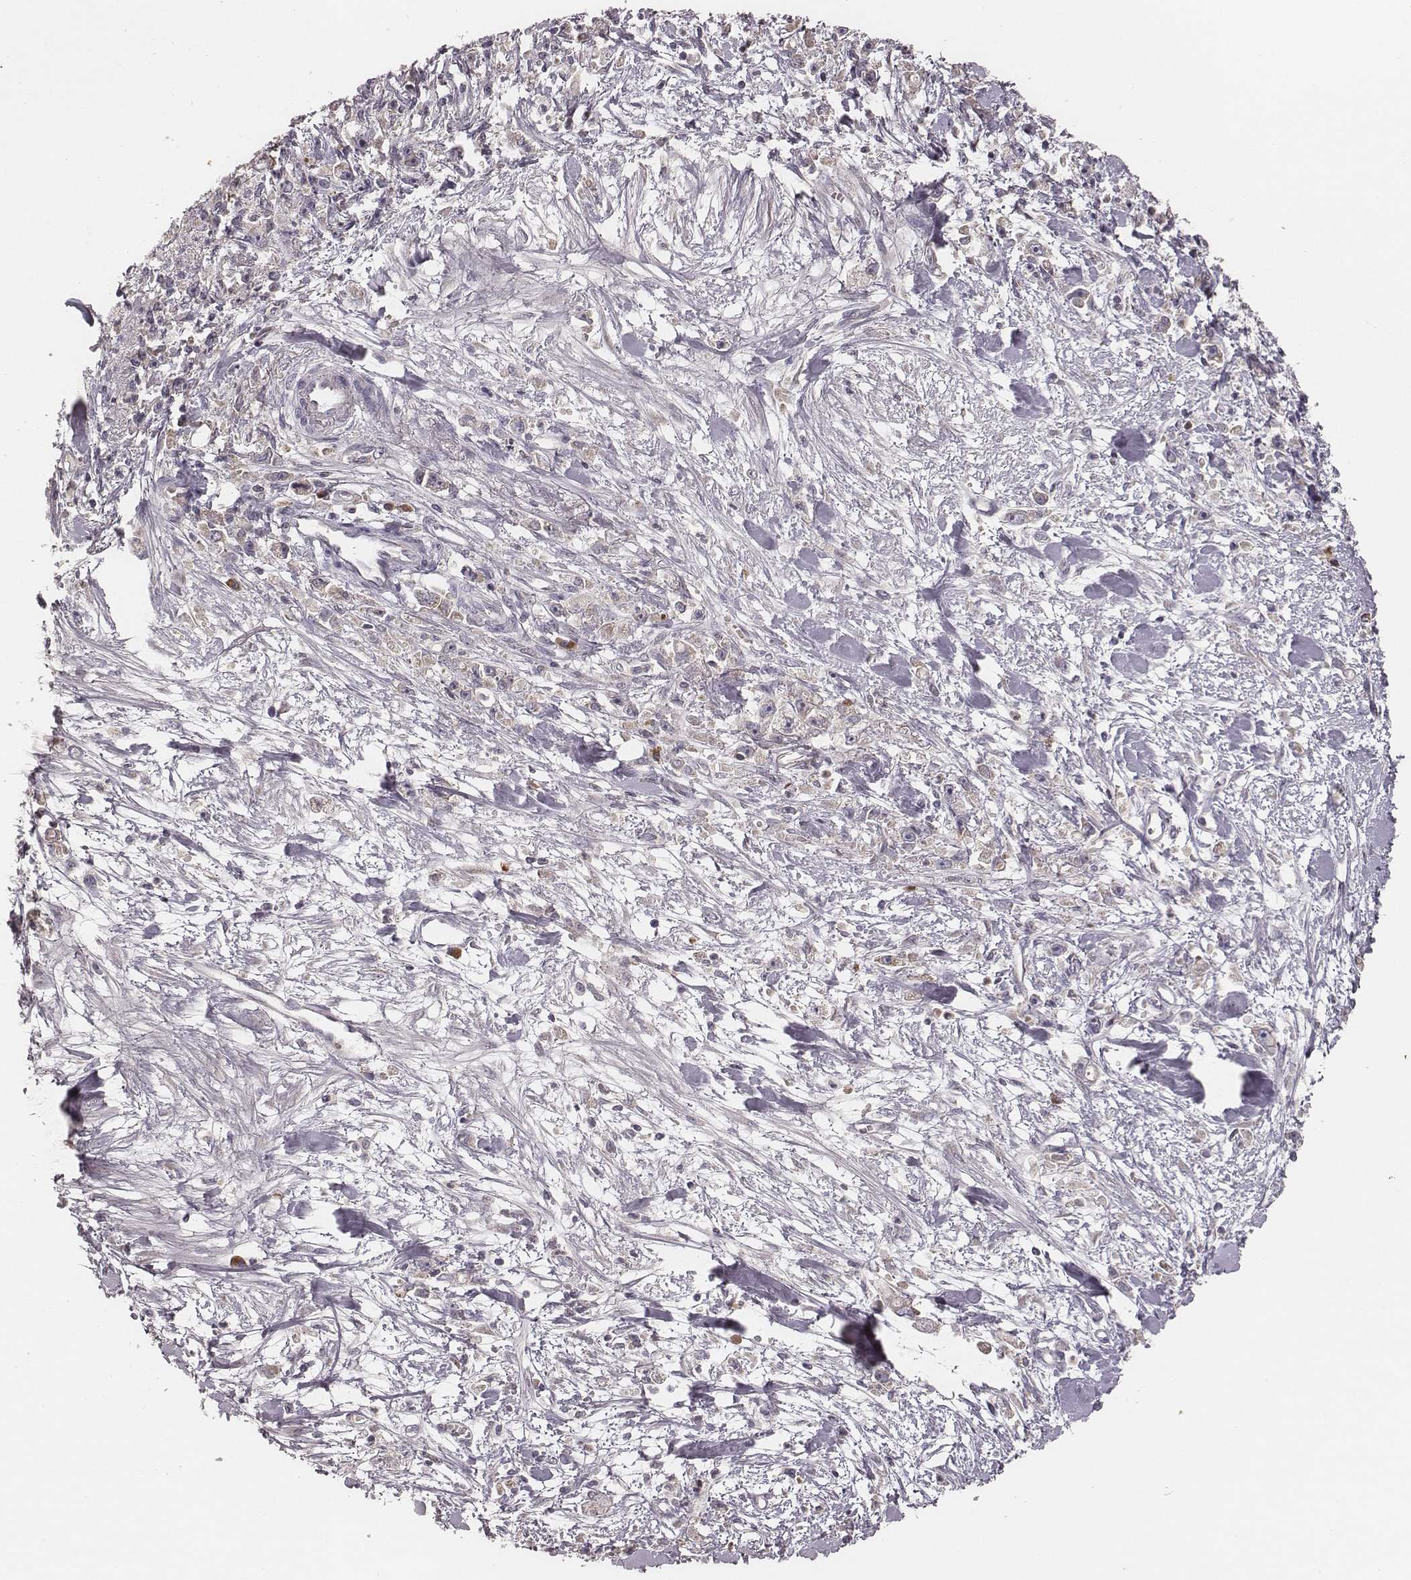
{"staining": {"intensity": "weak", "quantity": "25%-75%", "location": "cytoplasmic/membranous"}, "tissue": "stomach cancer", "cell_type": "Tumor cells", "image_type": "cancer", "snomed": [{"axis": "morphology", "description": "Adenocarcinoma, NOS"}, {"axis": "topography", "description": "Stomach"}], "caption": "Human stomach cancer (adenocarcinoma) stained with a protein marker shows weak staining in tumor cells.", "gene": "P2RX5", "patient": {"sex": "female", "age": 59}}